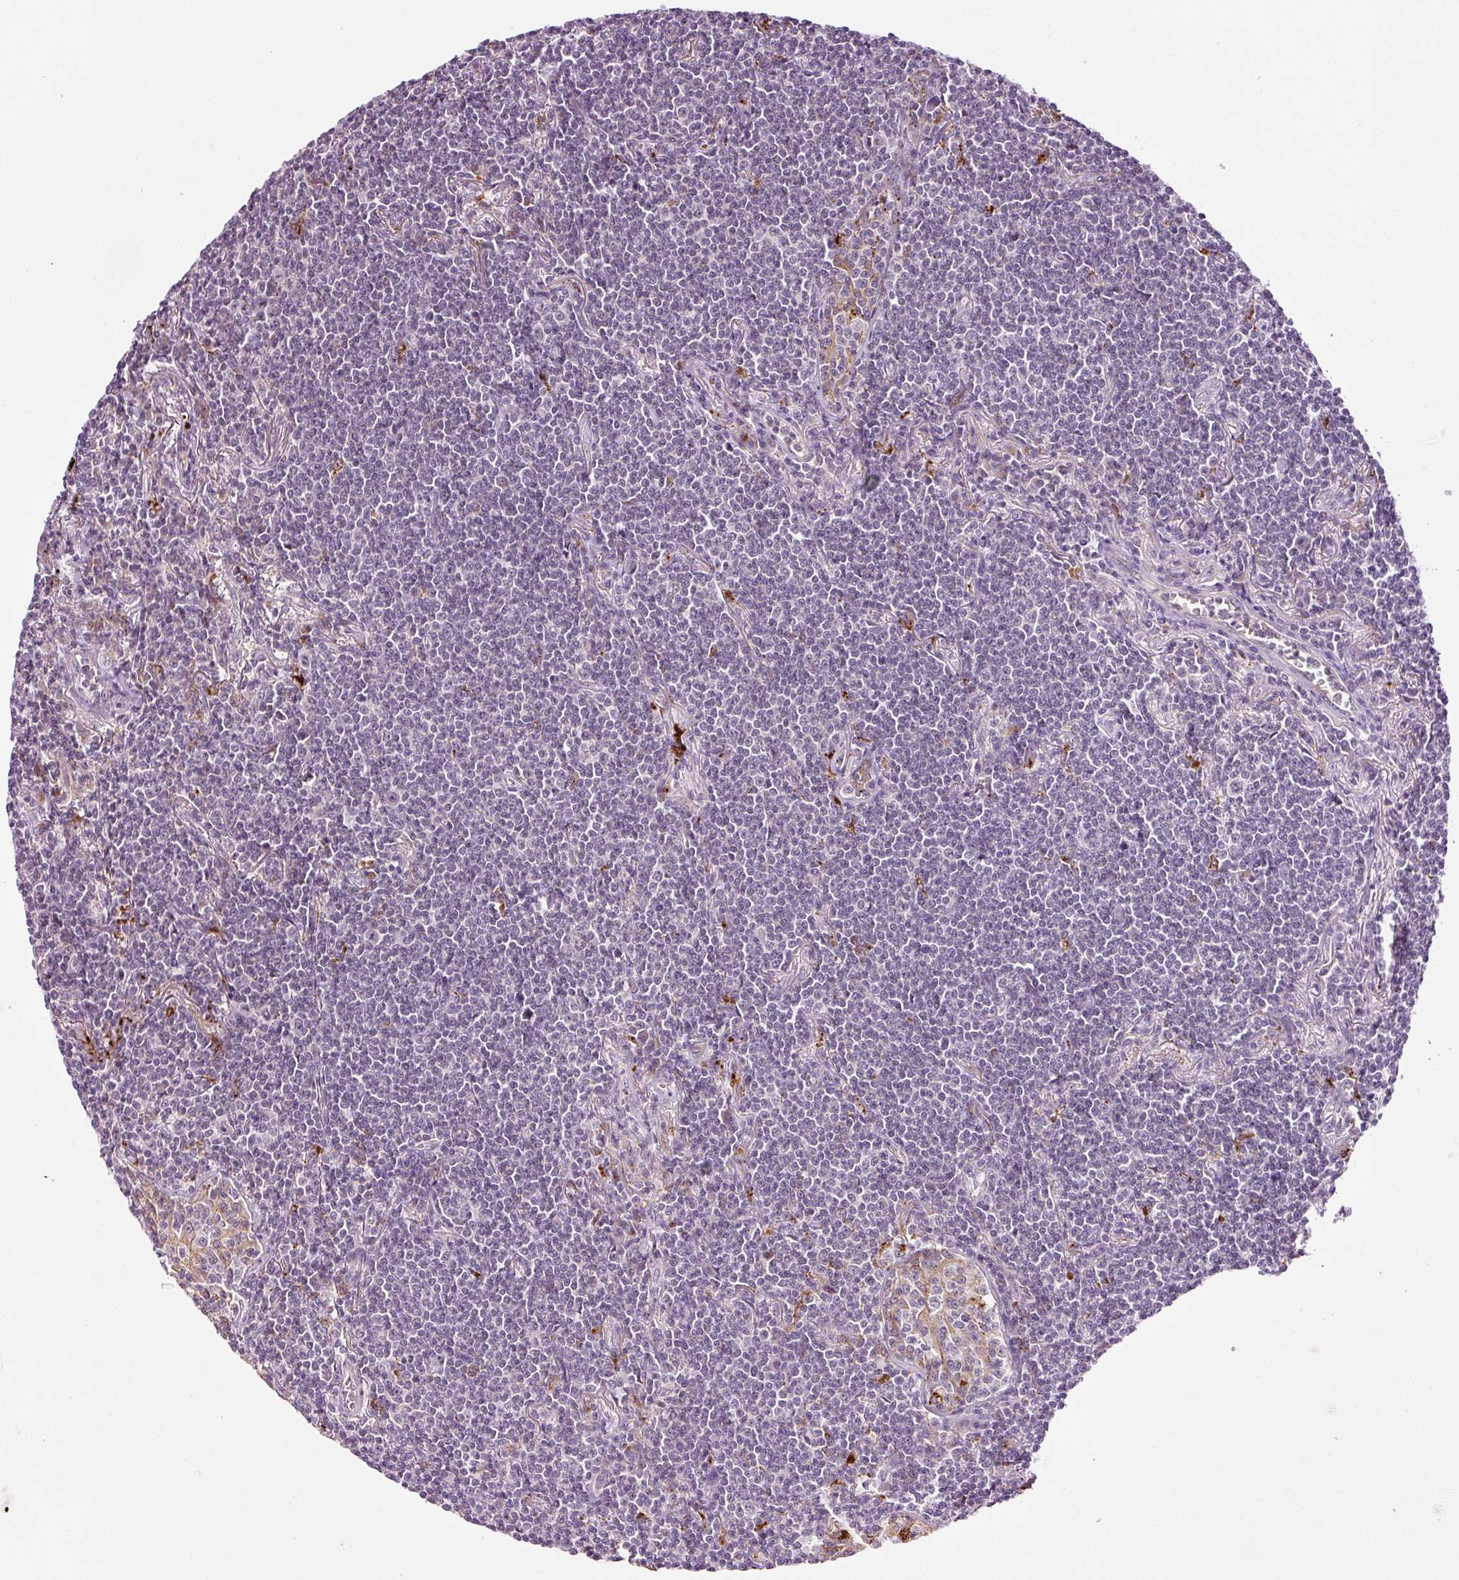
{"staining": {"intensity": "negative", "quantity": "none", "location": "none"}, "tissue": "lymphoma", "cell_type": "Tumor cells", "image_type": "cancer", "snomed": [{"axis": "morphology", "description": "Malignant lymphoma, non-Hodgkin's type, Low grade"}, {"axis": "topography", "description": "Lung"}], "caption": "Lymphoma was stained to show a protein in brown. There is no significant staining in tumor cells. (Brightfield microscopy of DAB IHC at high magnification).", "gene": "ZNF639", "patient": {"sex": "female", "age": 71}}